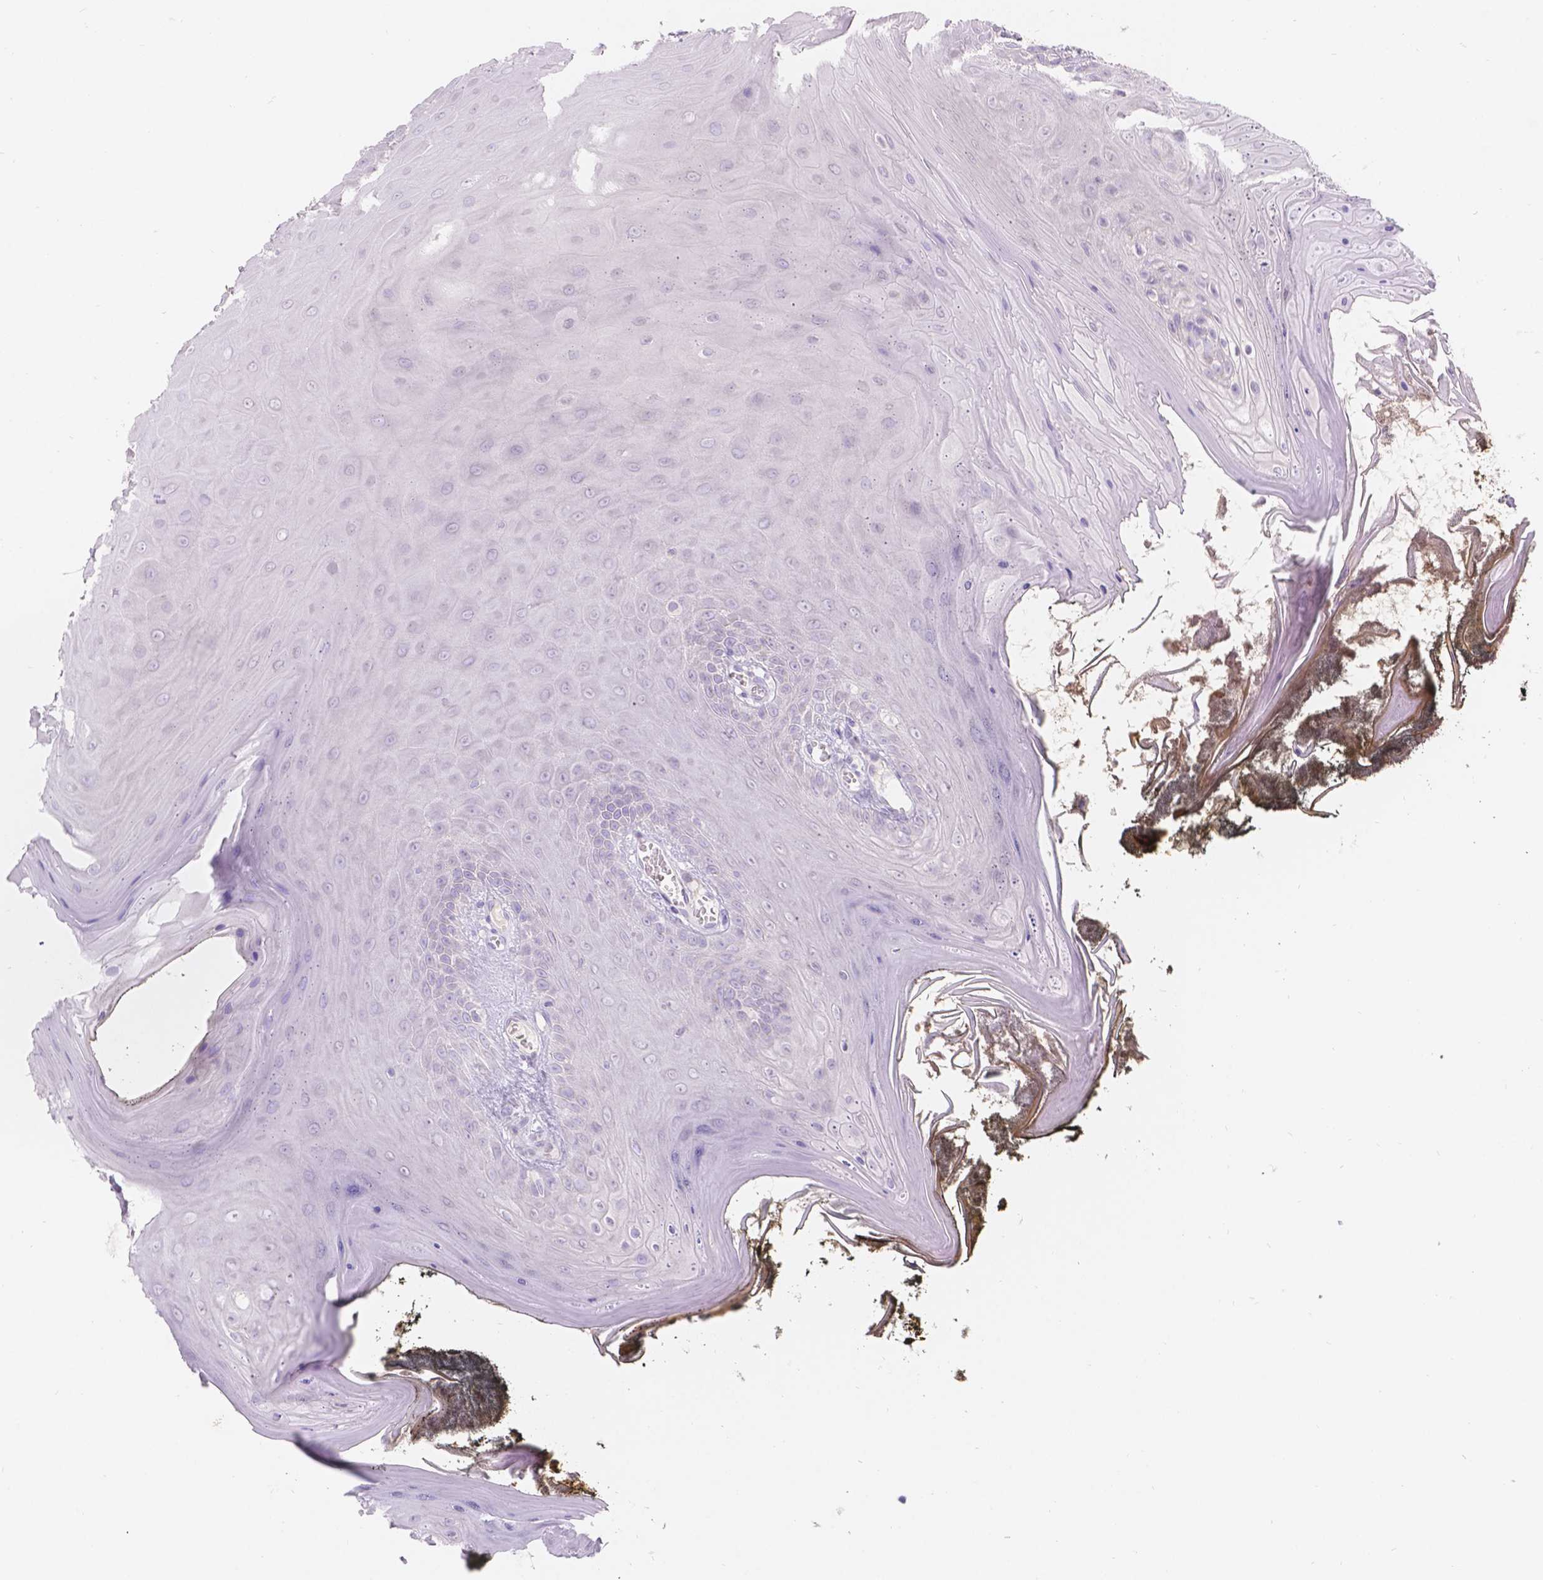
{"staining": {"intensity": "negative", "quantity": "none", "location": "none"}, "tissue": "oral mucosa", "cell_type": "Squamous epithelial cells", "image_type": "normal", "snomed": [{"axis": "morphology", "description": "Normal tissue, NOS"}, {"axis": "topography", "description": "Oral tissue"}], "caption": "This is an immunohistochemistry (IHC) image of benign human oral mucosa. There is no positivity in squamous epithelial cells.", "gene": "HTN3", "patient": {"sex": "male", "age": 9}}